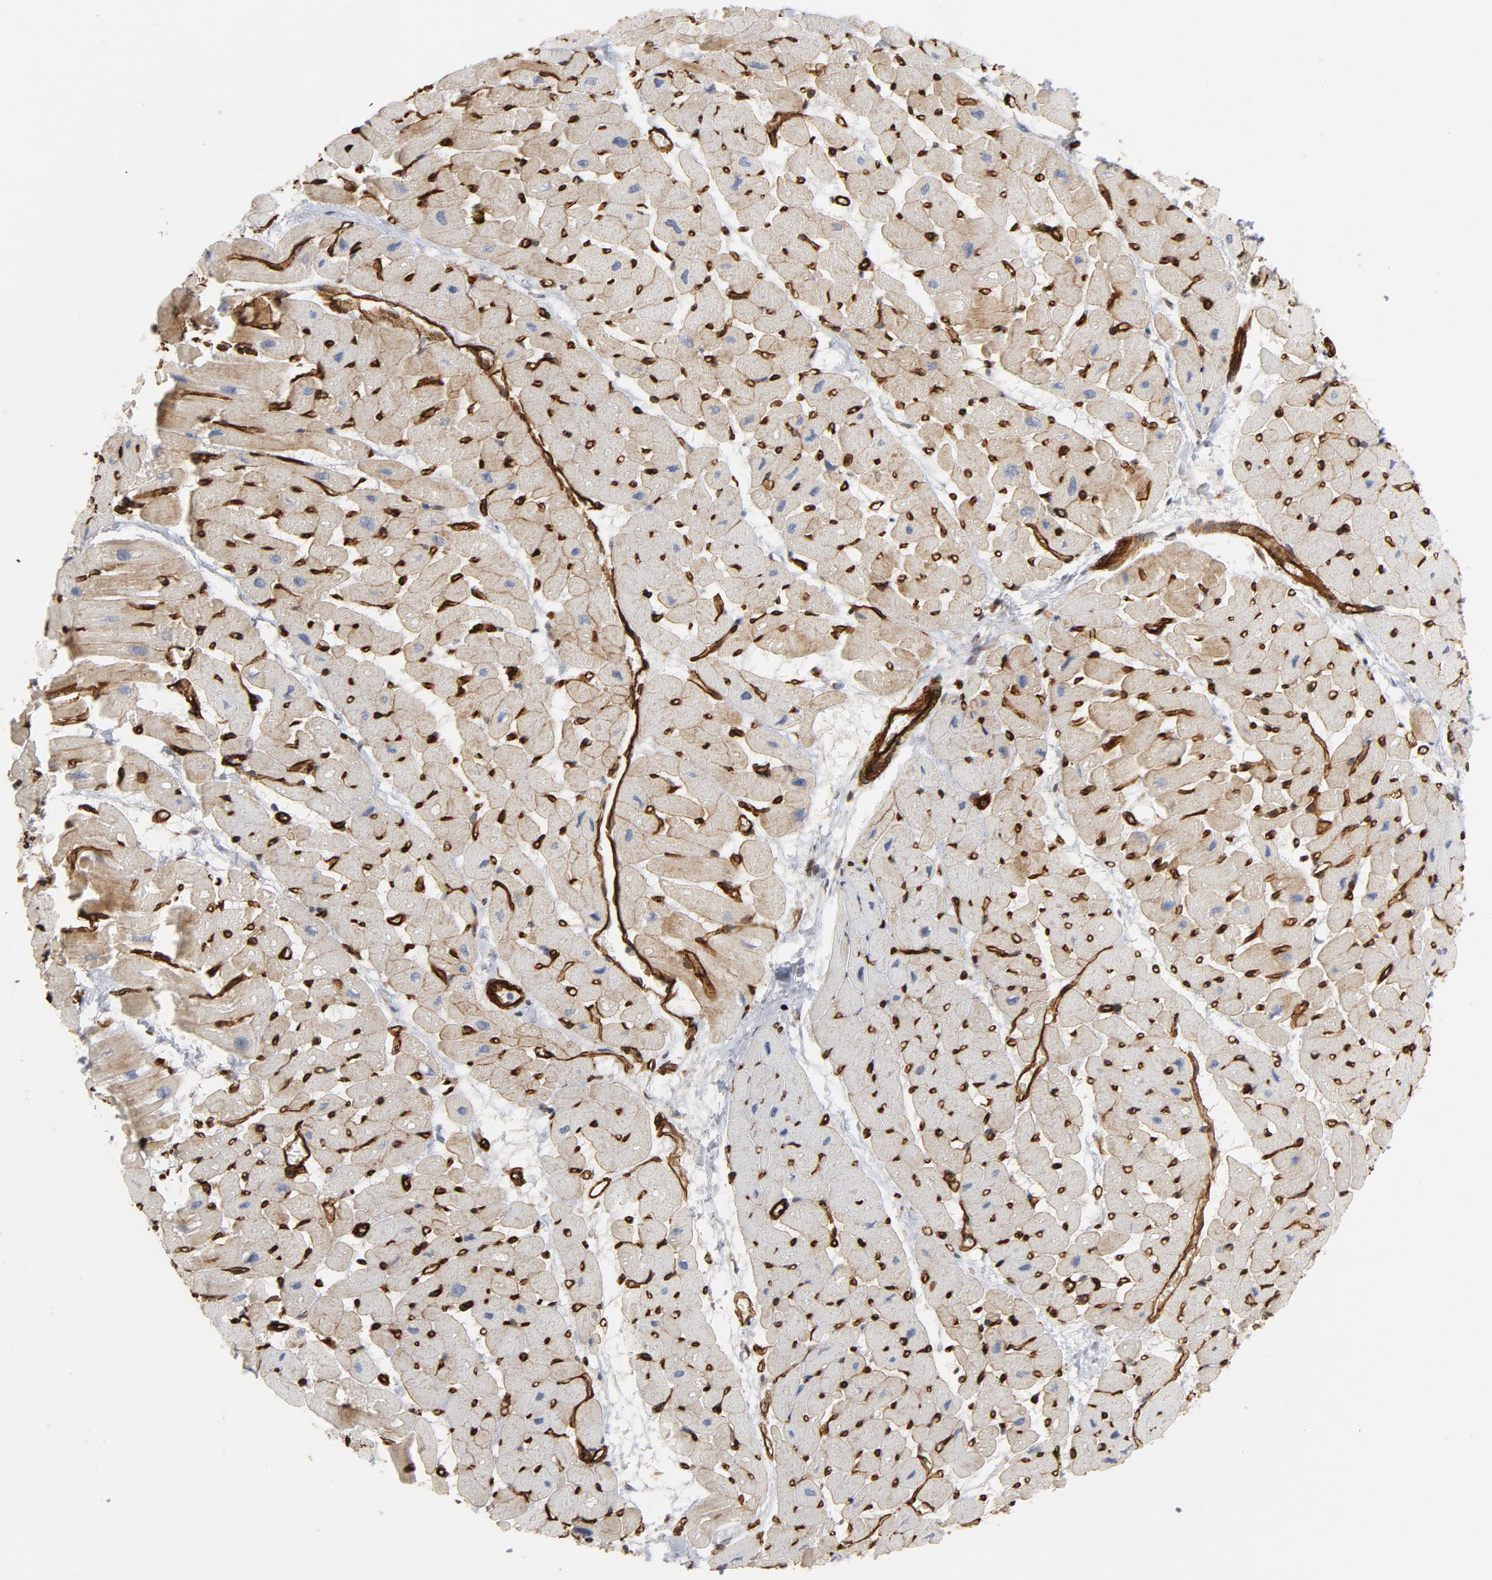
{"staining": {"intensity": "negative", "quantity": "none", "location": "none"}, "tissue": "heart muscle", "cell_type": "Cardiomyocytes", "image_type": "normal", "snomed": [{"axis": "morphology", "description": "Normal tissue, NOS"}, {"axis": "topography", "description": "Heart"}], "caption": "Immunohistochemical staining of benign human heart muscle shows no significant staining in cardiomyocytes.", "gene": "GNG2", "patient": {"sex": "male", "age": 45}}